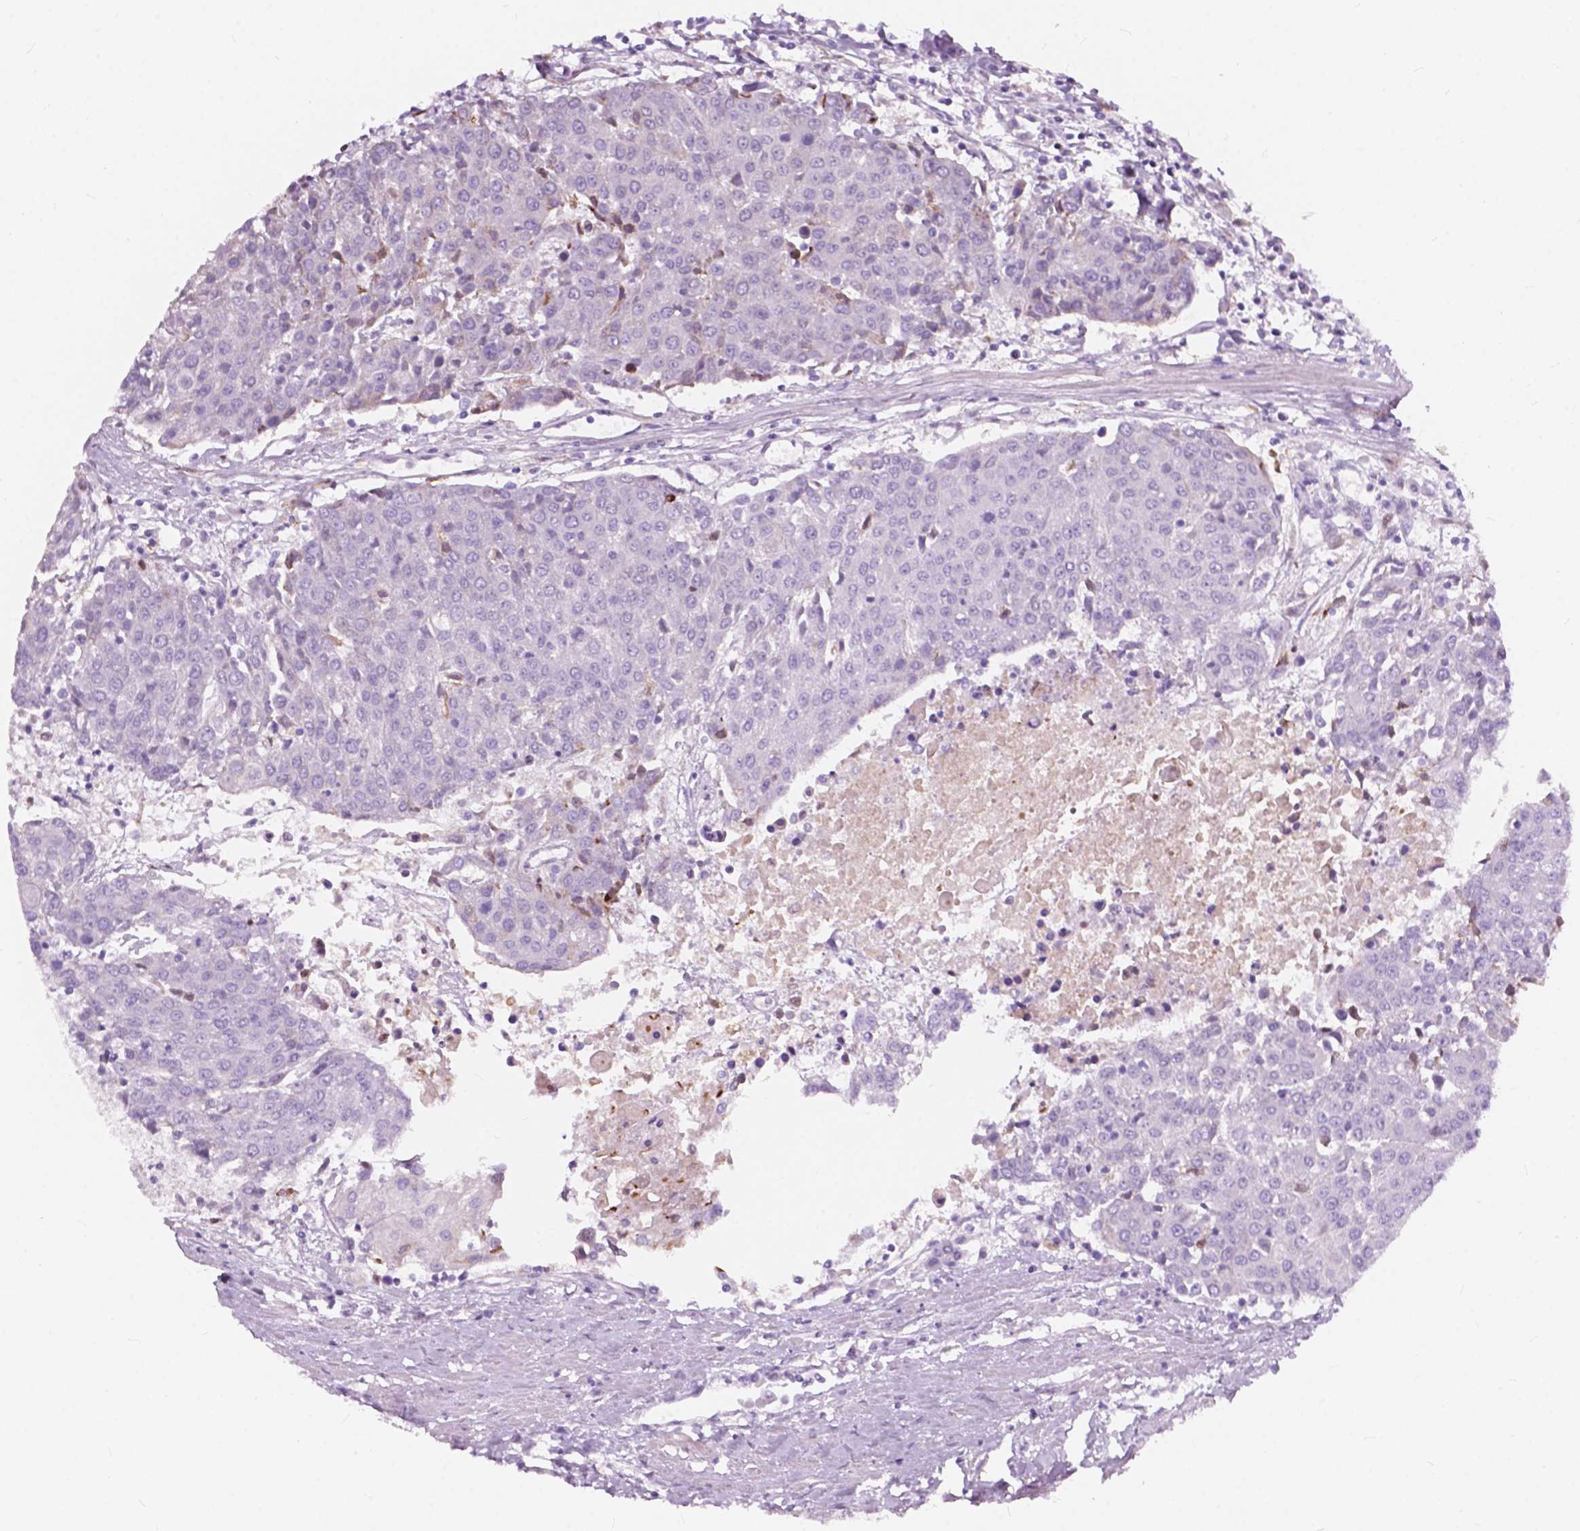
{"staining": {"intensity": "negative", "quantity": "none", "location": "none"}, "tissue": "urothelial cancer", "cell_type": "Tumor cells", "image_type": "cancer", "snomed": [{"axis": "morphology", "description": "Urothelial carcinoma, High grade"}, {"axis": "topography", "description": "Urinary bladder"}], "caption": "High-grade urothelial carcinoma stained for a protein using immunohistochemistry (IHC) exhibits no staining tumor cells.", "gene": "FXYD2", "patient": {"sex": "female", "age": 85}}